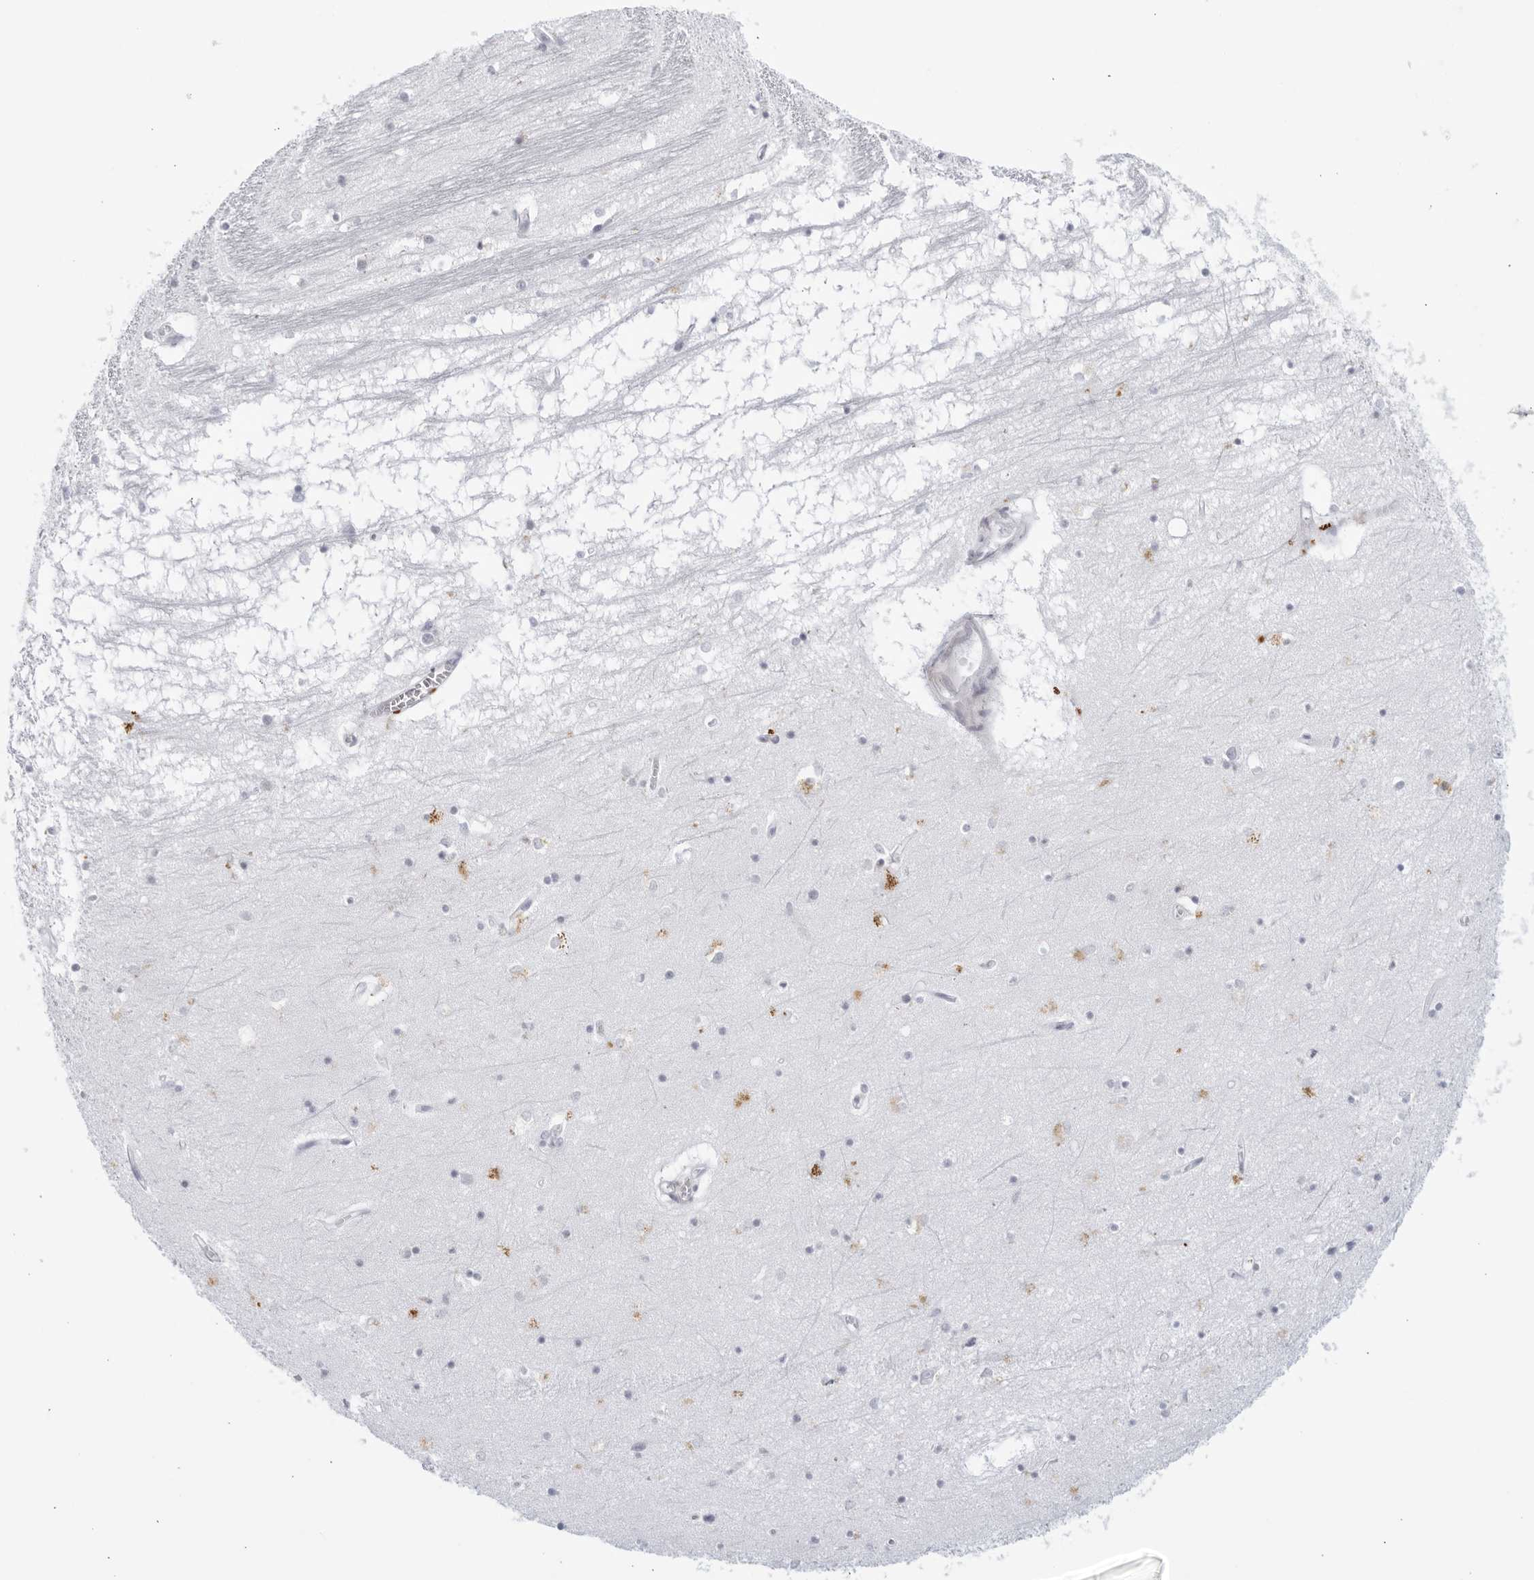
{"staining": {"intensity": "negative", "quantity": "none", "location": "none"}, "tissue": "hippocampus", "cell_type": "Glial cells", "image_type": "normal", "snomed": [{"axis": "morphology", "description": "Normal tissue, NOS"}, {"axis": "topography", "description": "Hippocampus"}], "caption": "High magnification brightfield microscopy of normal hippocampus stained with DAB (brown) and counterstained with hematoxylin (blue): glial cells show no significant expression. The staining was performed using DAB (3,3'-diaminobenzidine) to visualize the protein expression in brown, while the nuclei were stained in blue with hematoxylin (Magnification: 20x).", "gene": "WDTC1", "patient": {"sex": "male", "age": 70}}